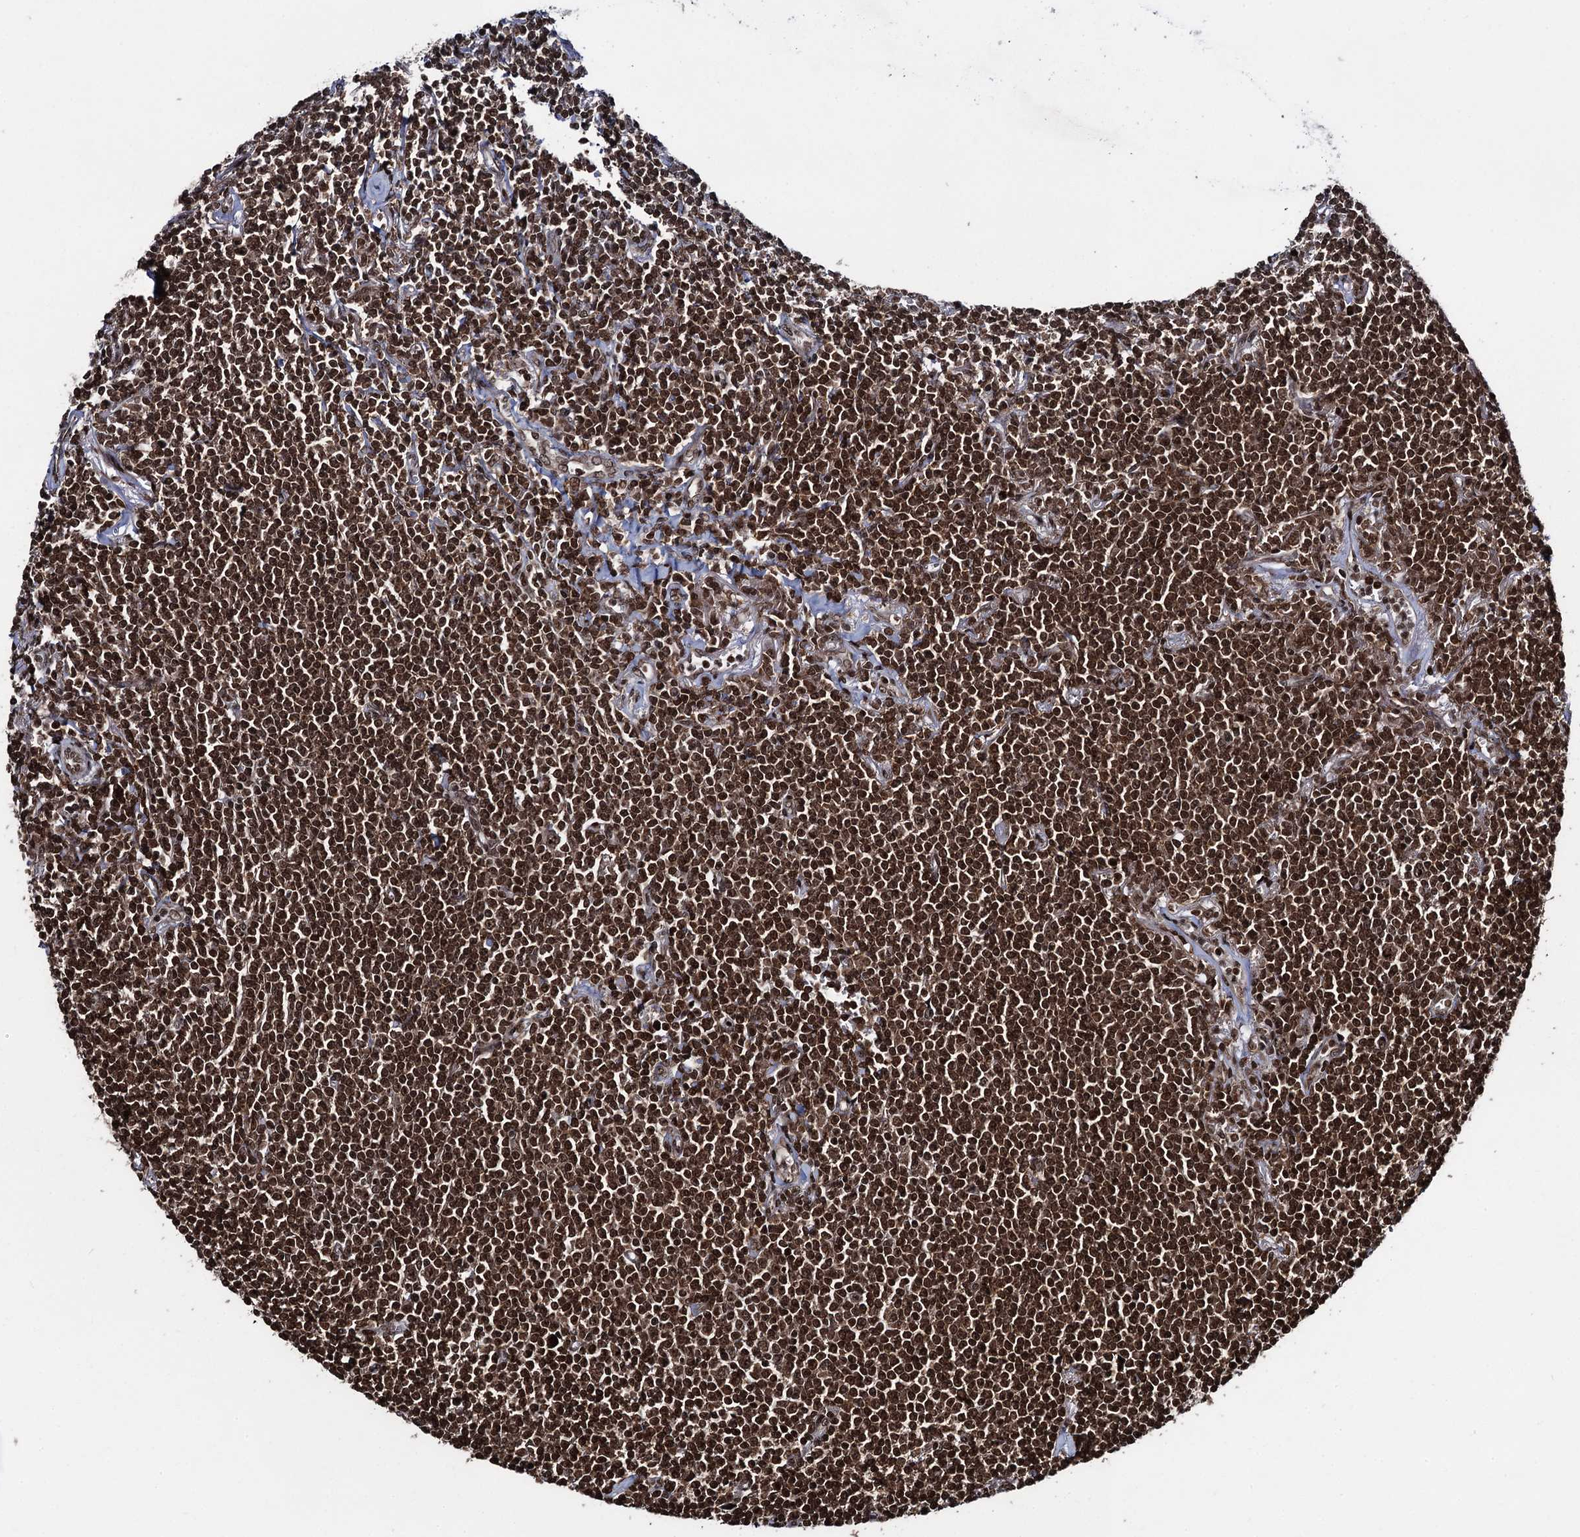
{"staining": {"intensity": "strong", "quantity": ">75%", "location": "nuclear"}, "tissue": "lymphoma", "cell_type": "Tumor cells", "image_type": "cancer", "snomed": [{"axis": "morphology", "description": "Malignant lymphoma, non-Hodgkin's type, Low grade"}, {"axis": "topography", "description": "Lung"}], "caption": "Immunohistochemistry (IHC) of low-grade malignant lymphoma, non-Hodgkin's type shows high levels of strong nuclear staining in approximately >75% of tumor cells.", "gene": "ZNF169", "patient": {"sex": "female", "age": 71}}